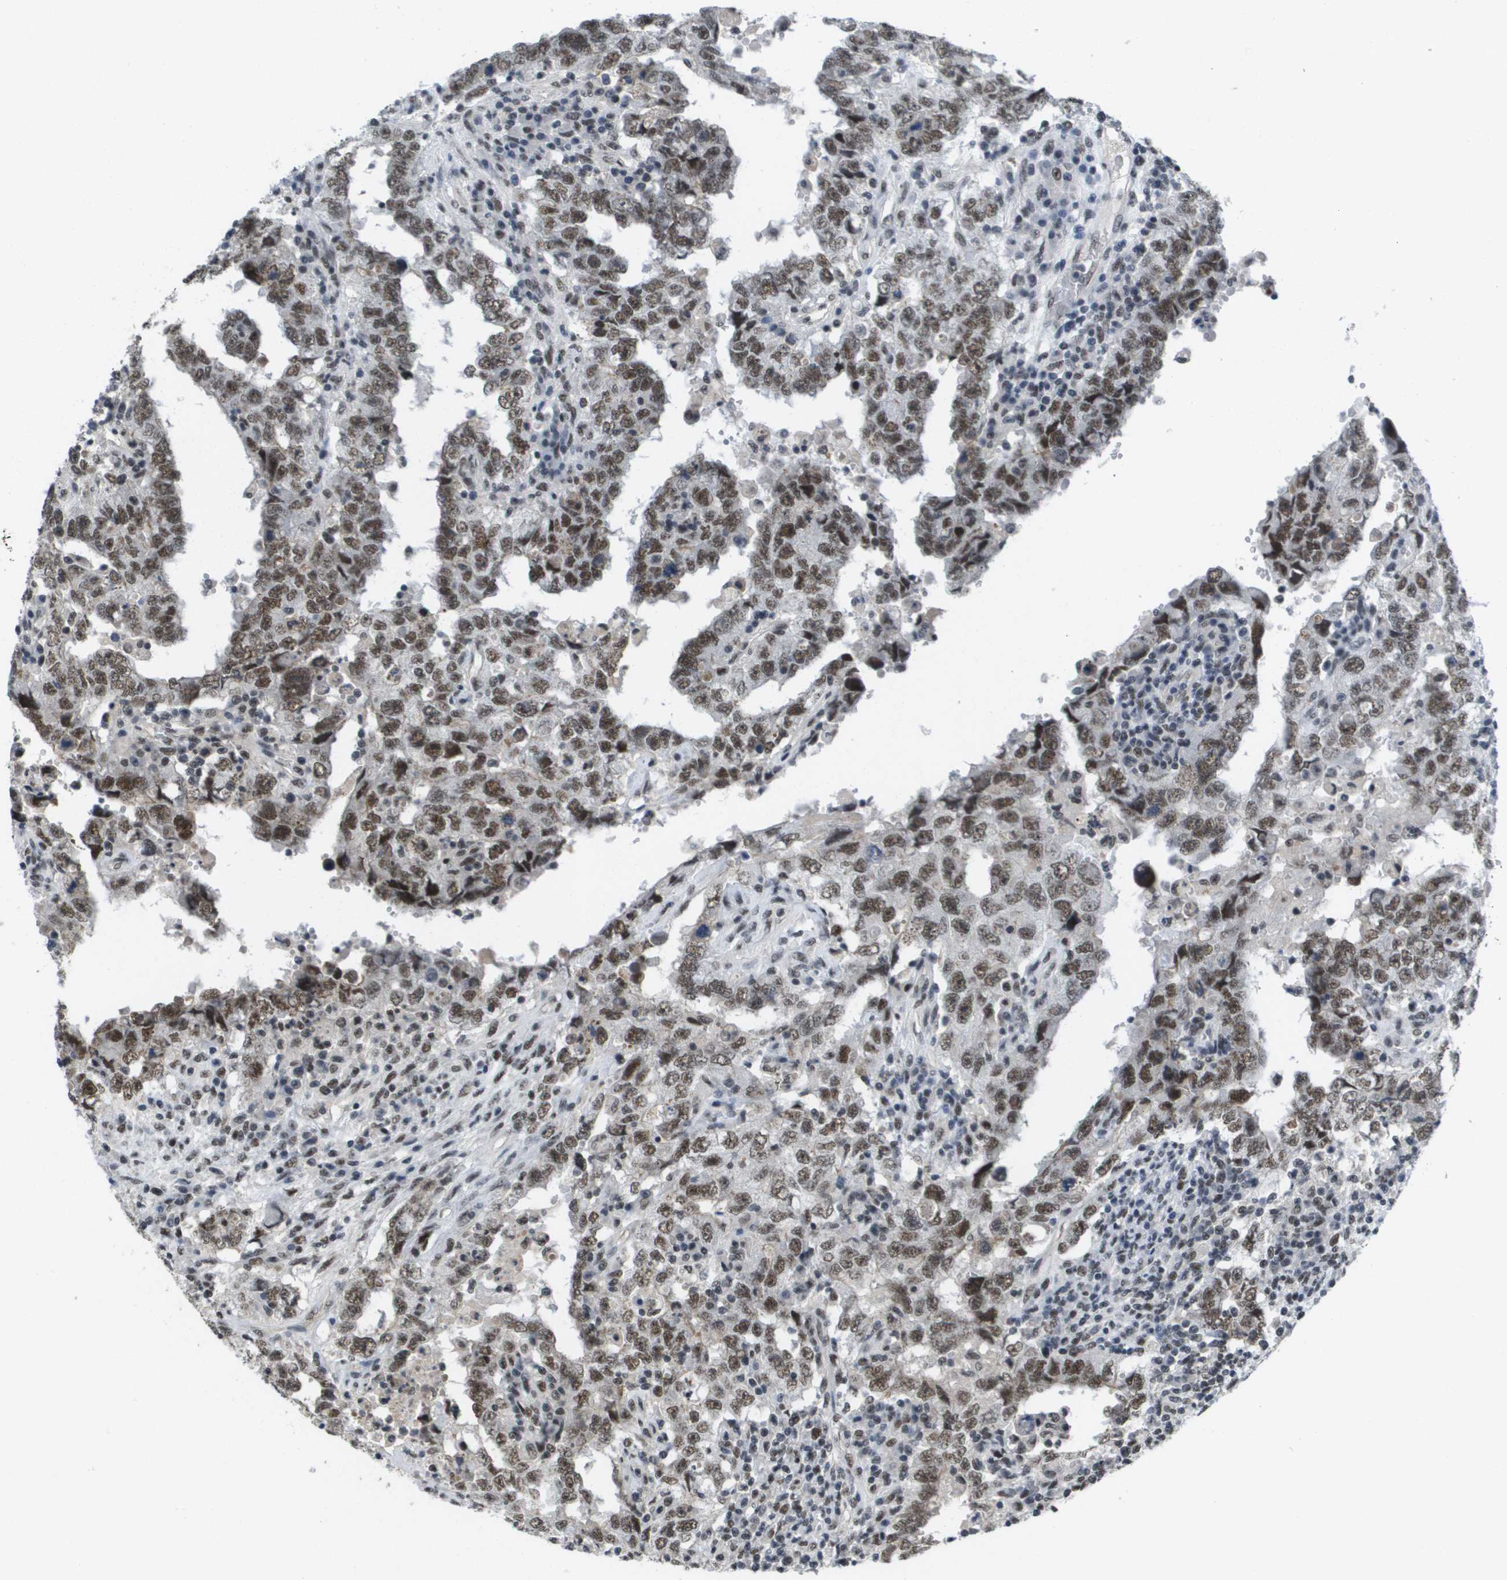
{"staining": {"intensity": "moderate", "quantity": ">75%", "location": "nuclear"}, "tissue": "testis cancer", "cell_type": "Tumor cells", "image_type": "cancer", "snomed": [{"axis": "morphology", "description": "Carcinoma, Embryonal, NOS"}, {"axis": "topography", "description": "Testis"}], "caption": "Immunohistochemical staining of human testis cancer (embryonal carcinoma) reveals moderate nuclear protein positivity in approximately >75% of tumor cells.", "gene": "ISY1", "patient": {"sex": "male", "age": 26}}